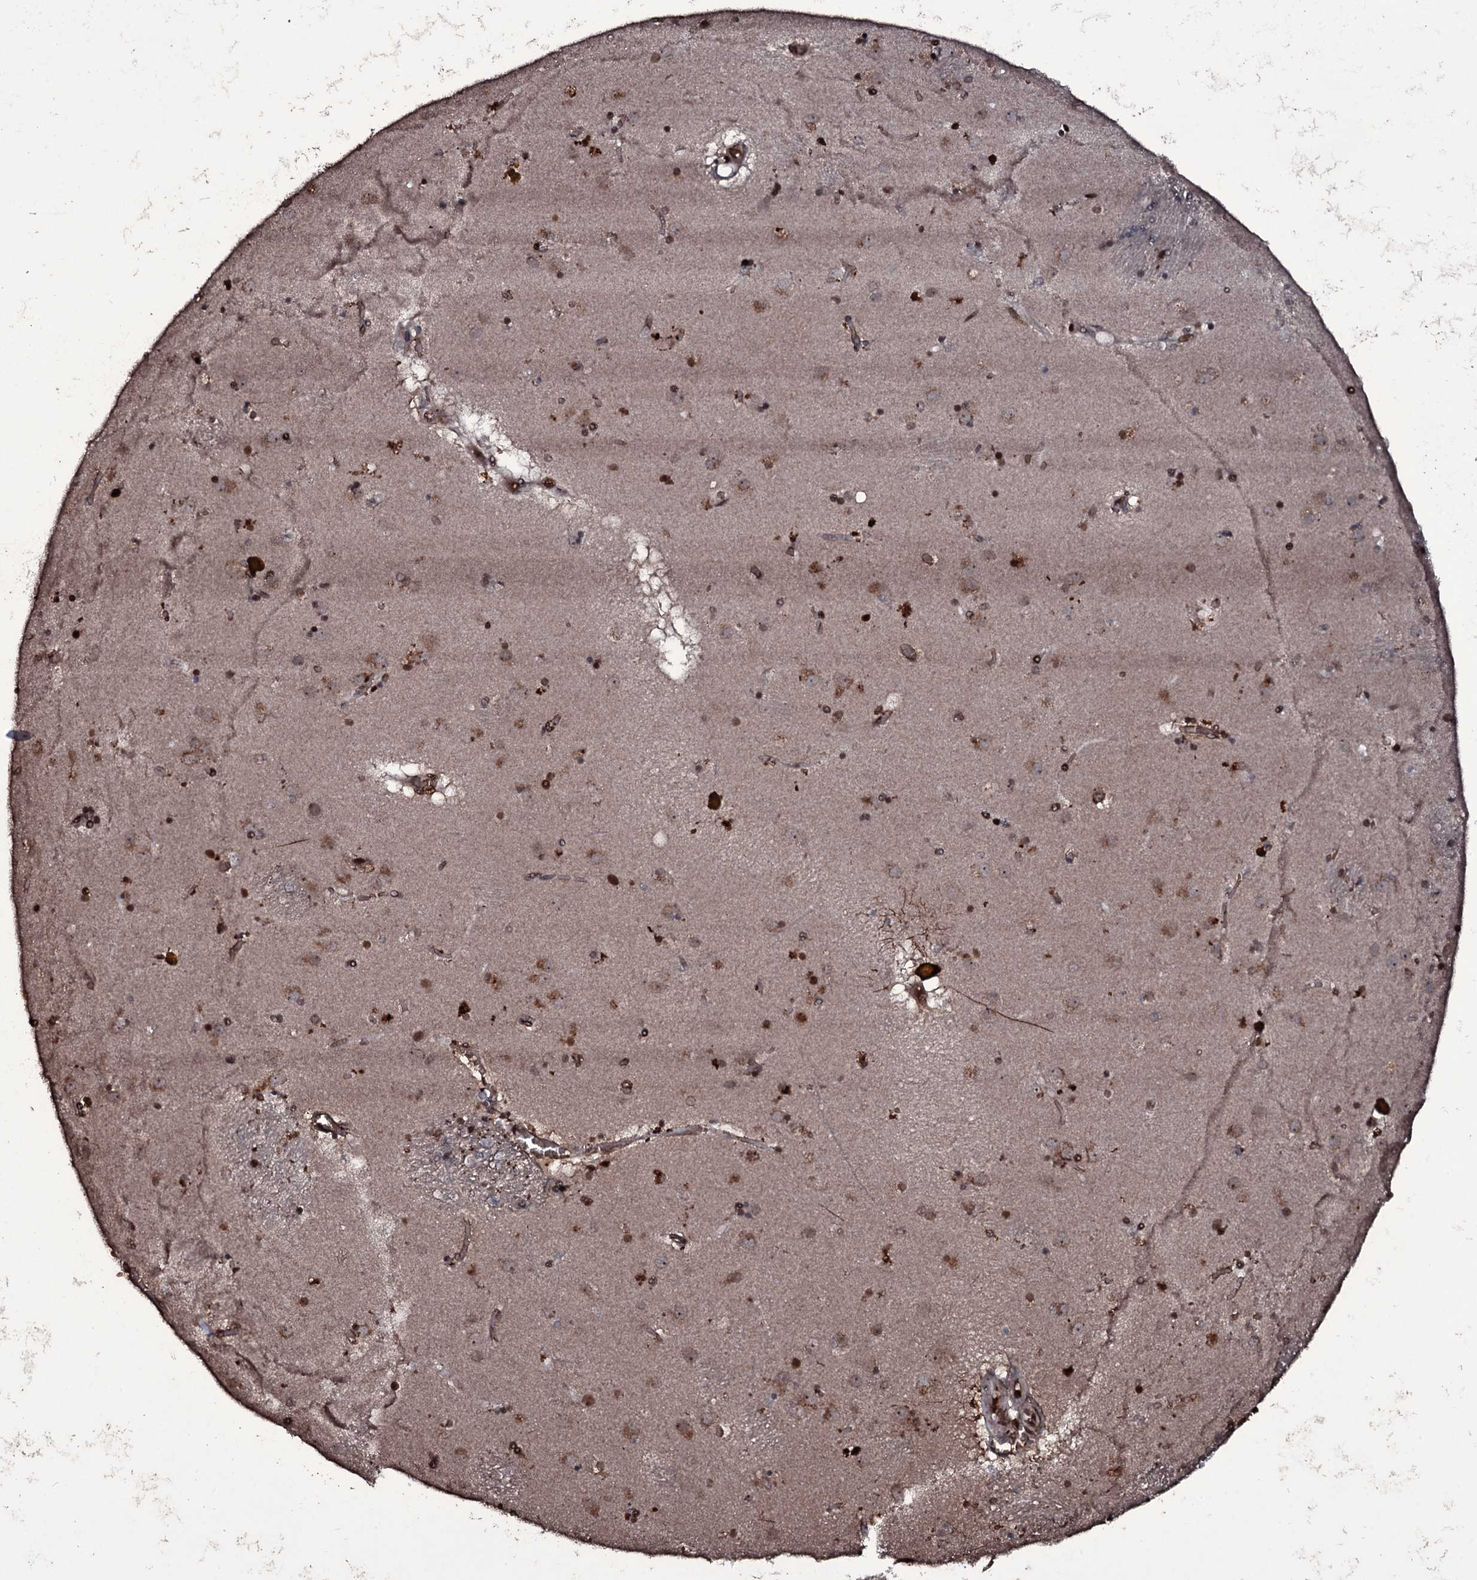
{"staining": {"intensity": "moderate", "quantity": "<25%", "location": "cytoplasmic/membranous"}, "tissue": "caudate", "cell_type": "Glial cells", "image_type": "normal", "snomed": [{"axis": "morphology", "description": "Normal tissue, NOS"}, {"axis": "topography", "description": "Lateral ventricle wall"}], "caption": "The micrograph exhibits staining of benign caudate, revealing moderate cytoplasmic/membranous protein expression (brown color) within glial cells. The staining is performed using DAB (3,3'-diaminobenzidine) brown chromogen to label protein expression. The nuclei are counter-stained blue using hematoxylin.", "gene": "ZSWIM8", "patient": {"sex": "male", "age": 70}}